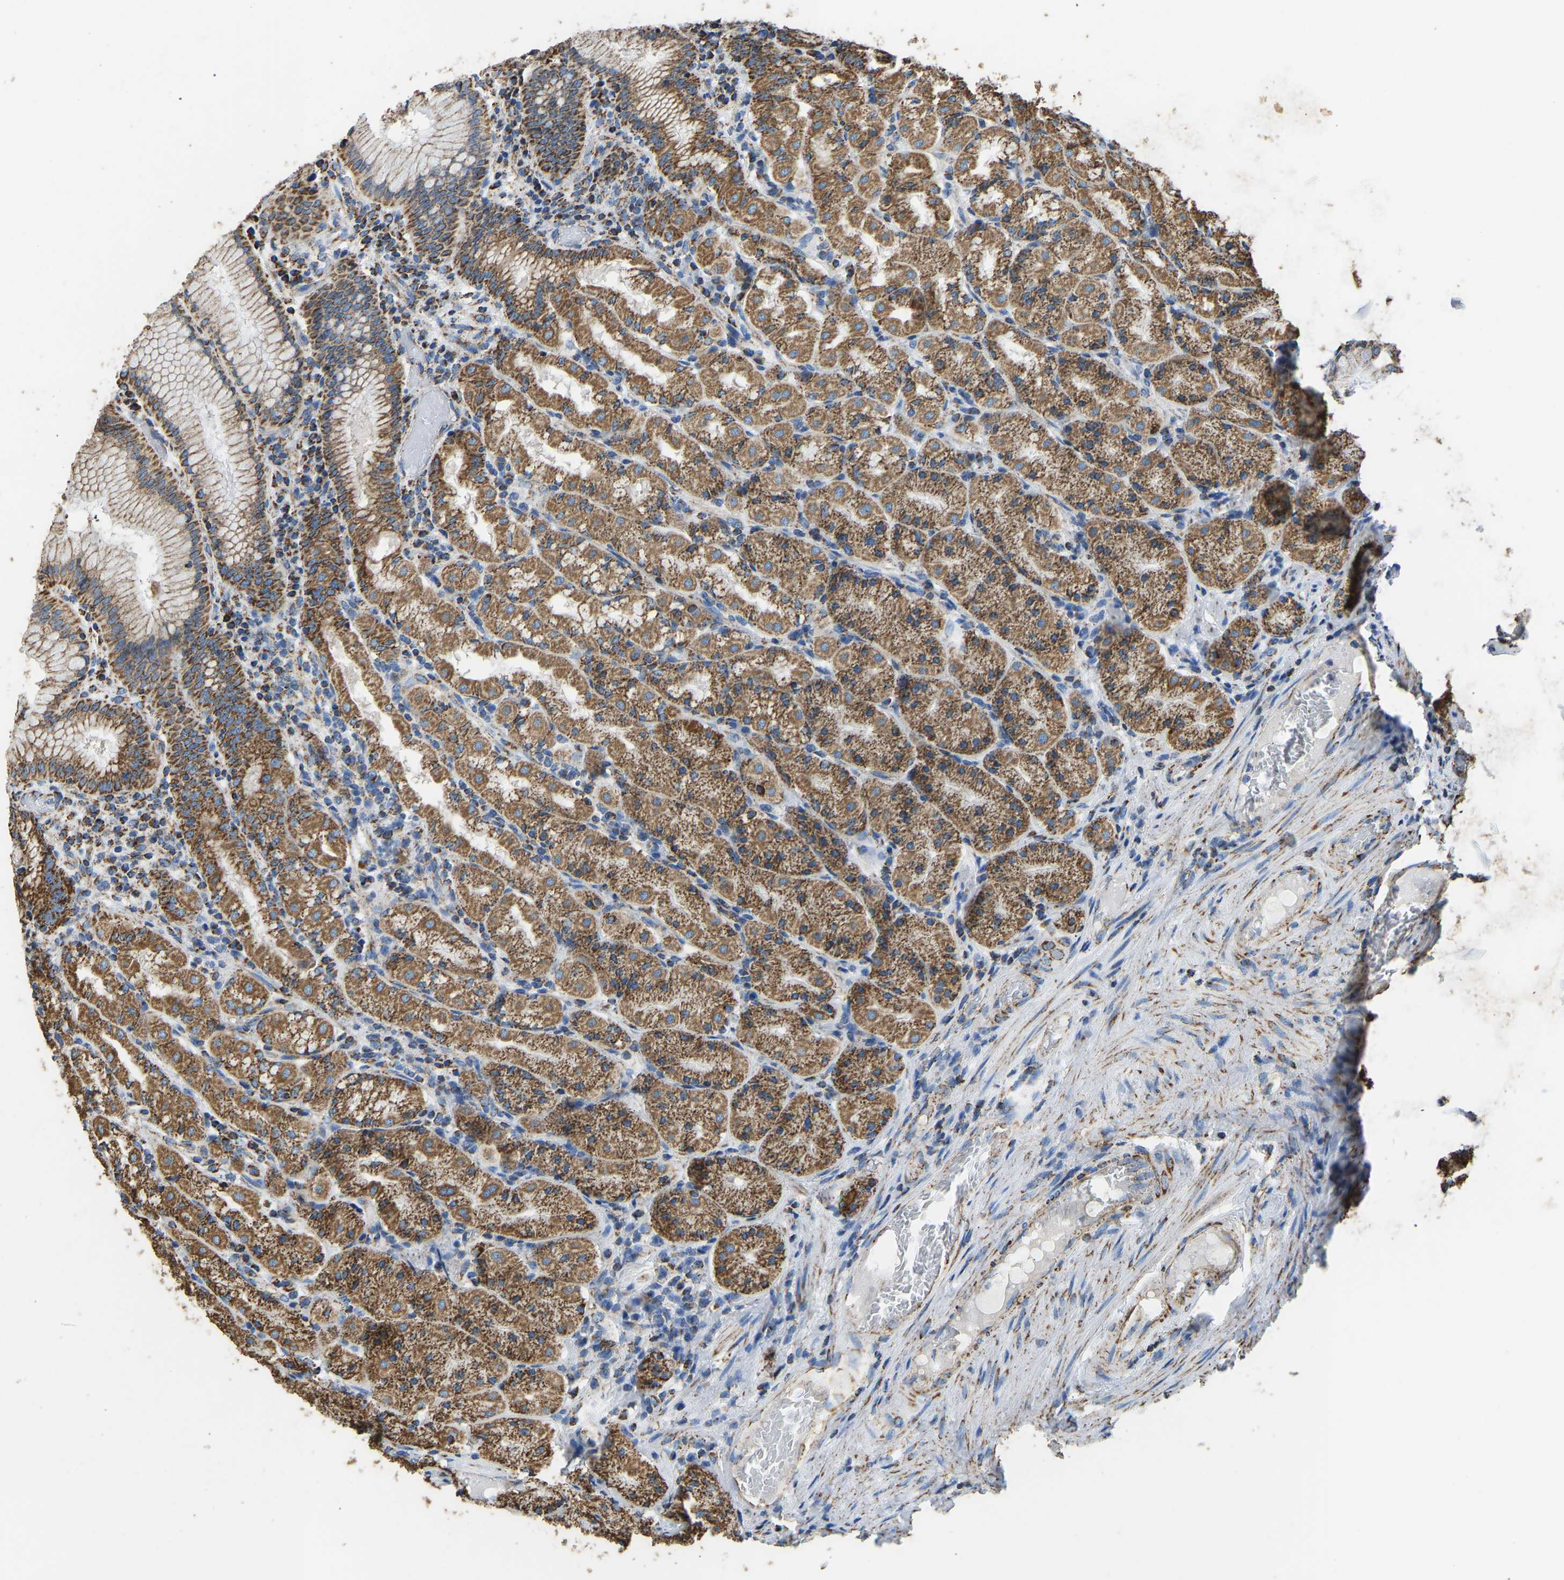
{"staining": {"intensity": "moderate", "quantity": ">75%", "location": "cytoplasmic/membranous"}, "tissue": "stomach", "cell_type": "Glandular cells", "image_type": "normal", "snomed": [{"axis": "morphology", "description": "Normal tissue, NOS"}, {"axis": "topography", "description": "Stomach"}, {"axis": "topography", "description": "Stomach, lower"}], "caption": "The histopathology image demonstrates immunohistochemical staining of benign stomach. There is moderate cytoplasmic/membranous expression is seen in about >75% of glandular cells.", "gene": "IRX6", "patient": {"sex": "female", "age": 56}}